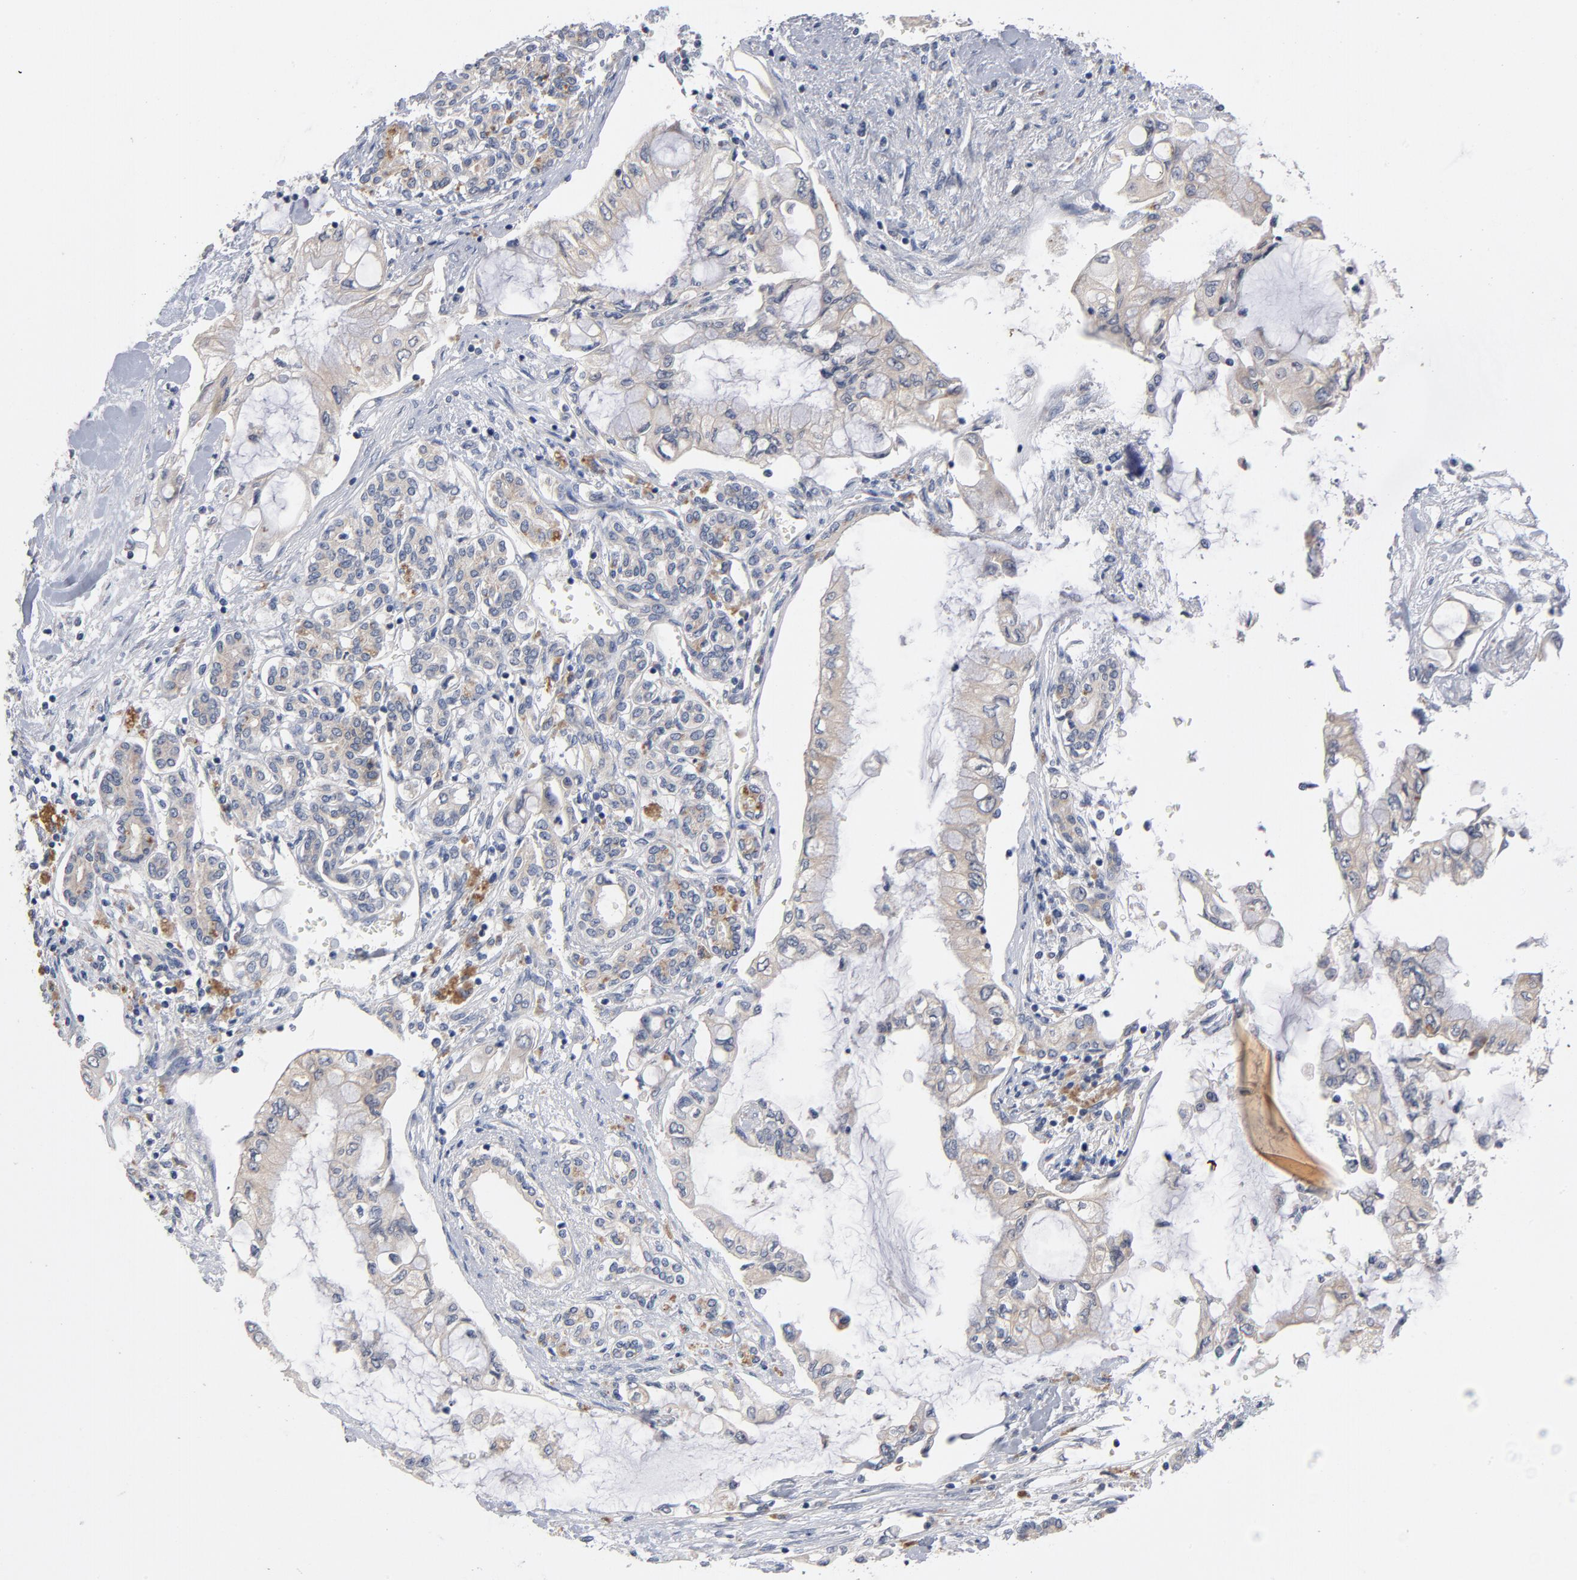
{"staining": {"intensity": "weak", "quantity": ">75%", "location": "cytoplasmic/membranous"}, "tissue": "pancreatic cancer", "cell_type": "Tumor cells", "image_type": "cancer", "snomed": [{"axis": "morphology", "description": "Adenocarcinoma, NOS"}, {"axis": "topography", "description": "Pancreas"}], "caption": "Protein analysis of pancreatic cancer tissue reveals weak cytoplasmic/membranous staining in about >75% of tumor cells.", "gene": "CCDC134", "patient": {"sex": "female", "age": 70}}